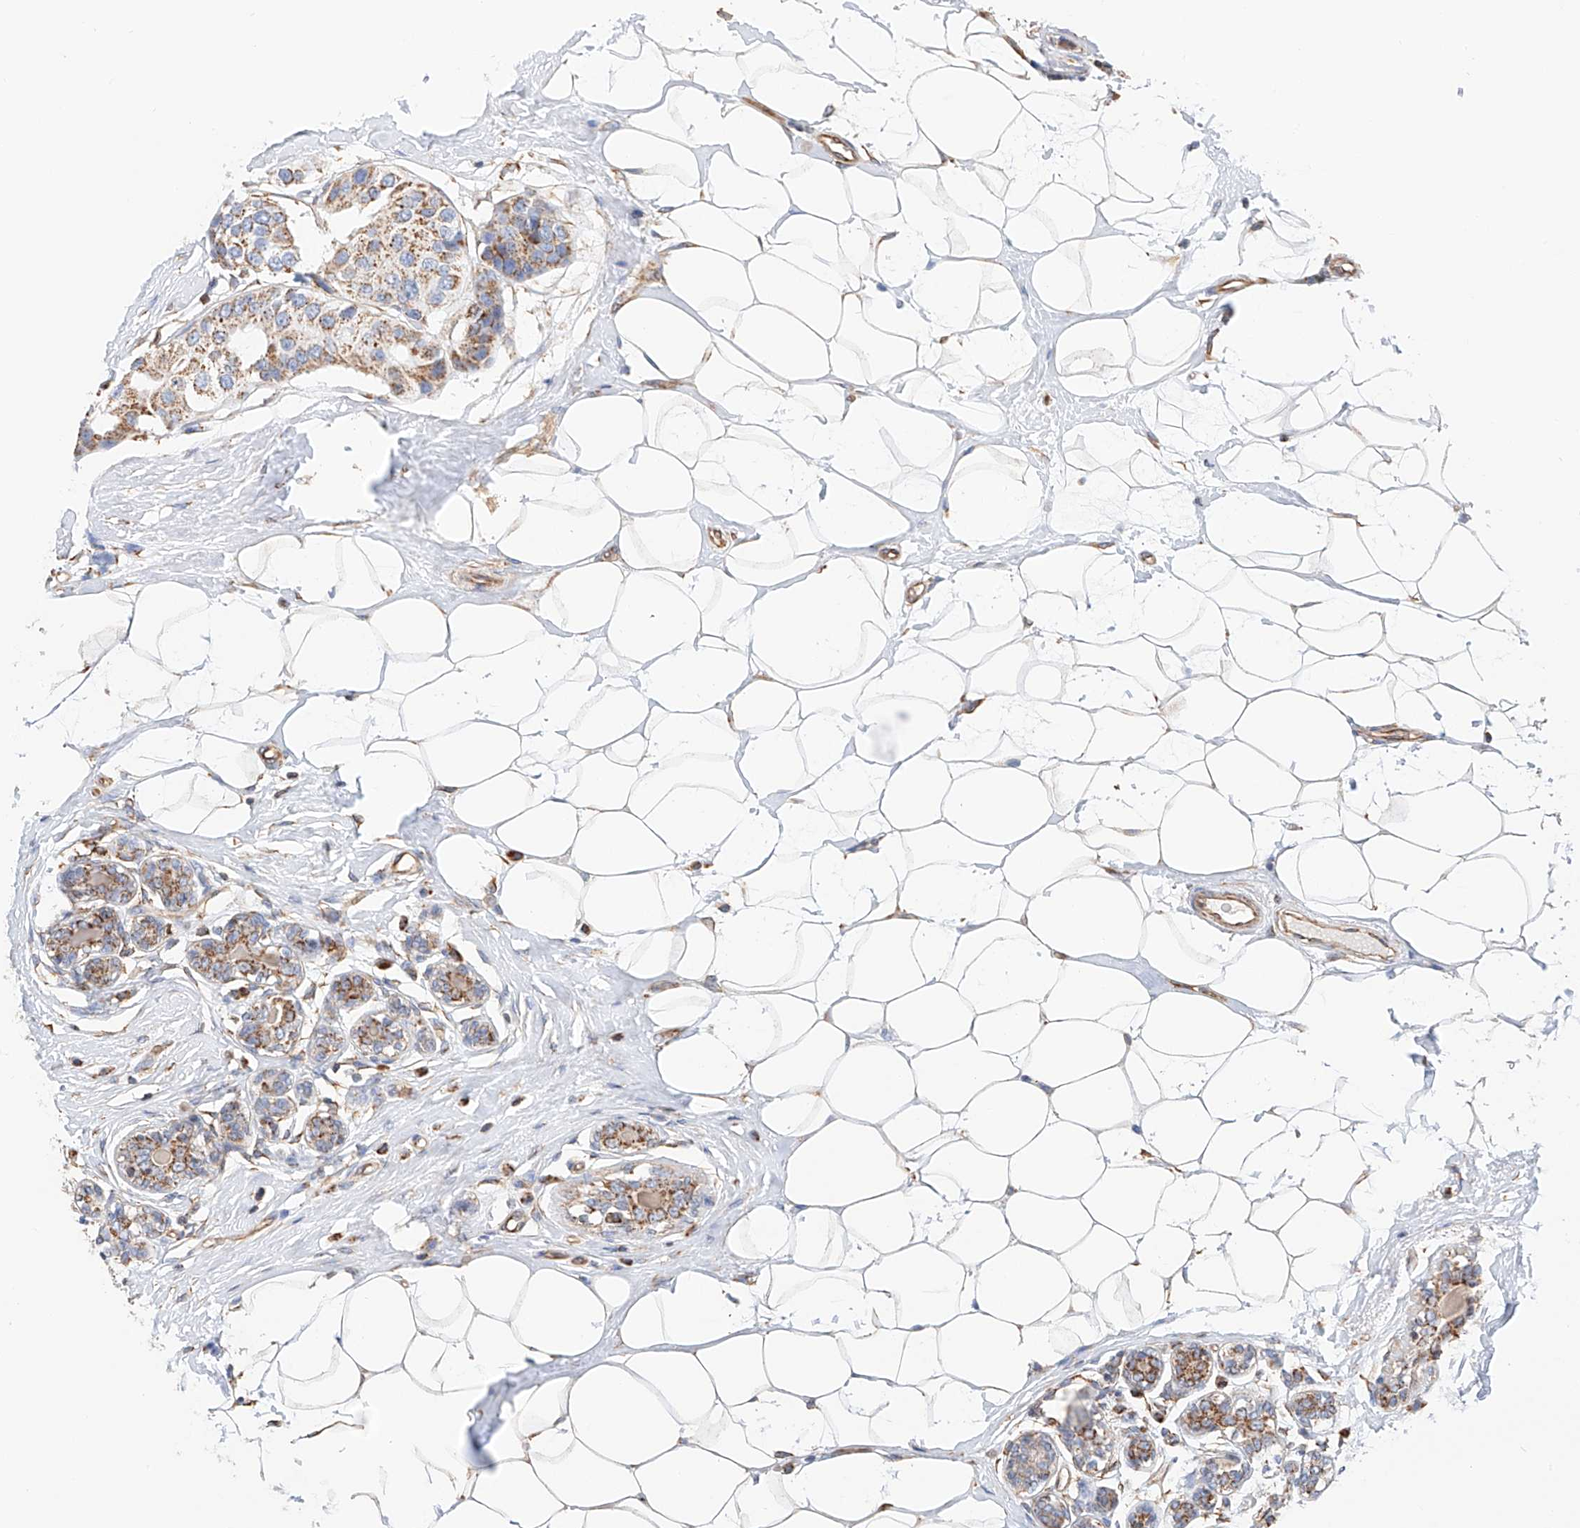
{"staining": {"intensity": "moderate", "quantity": ">75%", "location": "cytoplasmic/membranous"}, "tissue": "breast cancer", "cell_type": "Tumor cells", "image_type": "cancer", "snomed": [{"axis": "morphology", "description": "Normal tissue, NOS"}, {"axis": "morphology", "description": "Duct carcinoma"}, {"axis": "topography", "description": "Breast"}], "caption": "This micrograph demonstrates immunohistochemistry staining of breast cancer, with medium moderate cytoplasmic/membranous staining in about >75% of tumor cells.", "gene": "NDUFV3", "patient": {"sex": "female", "age": 39}}